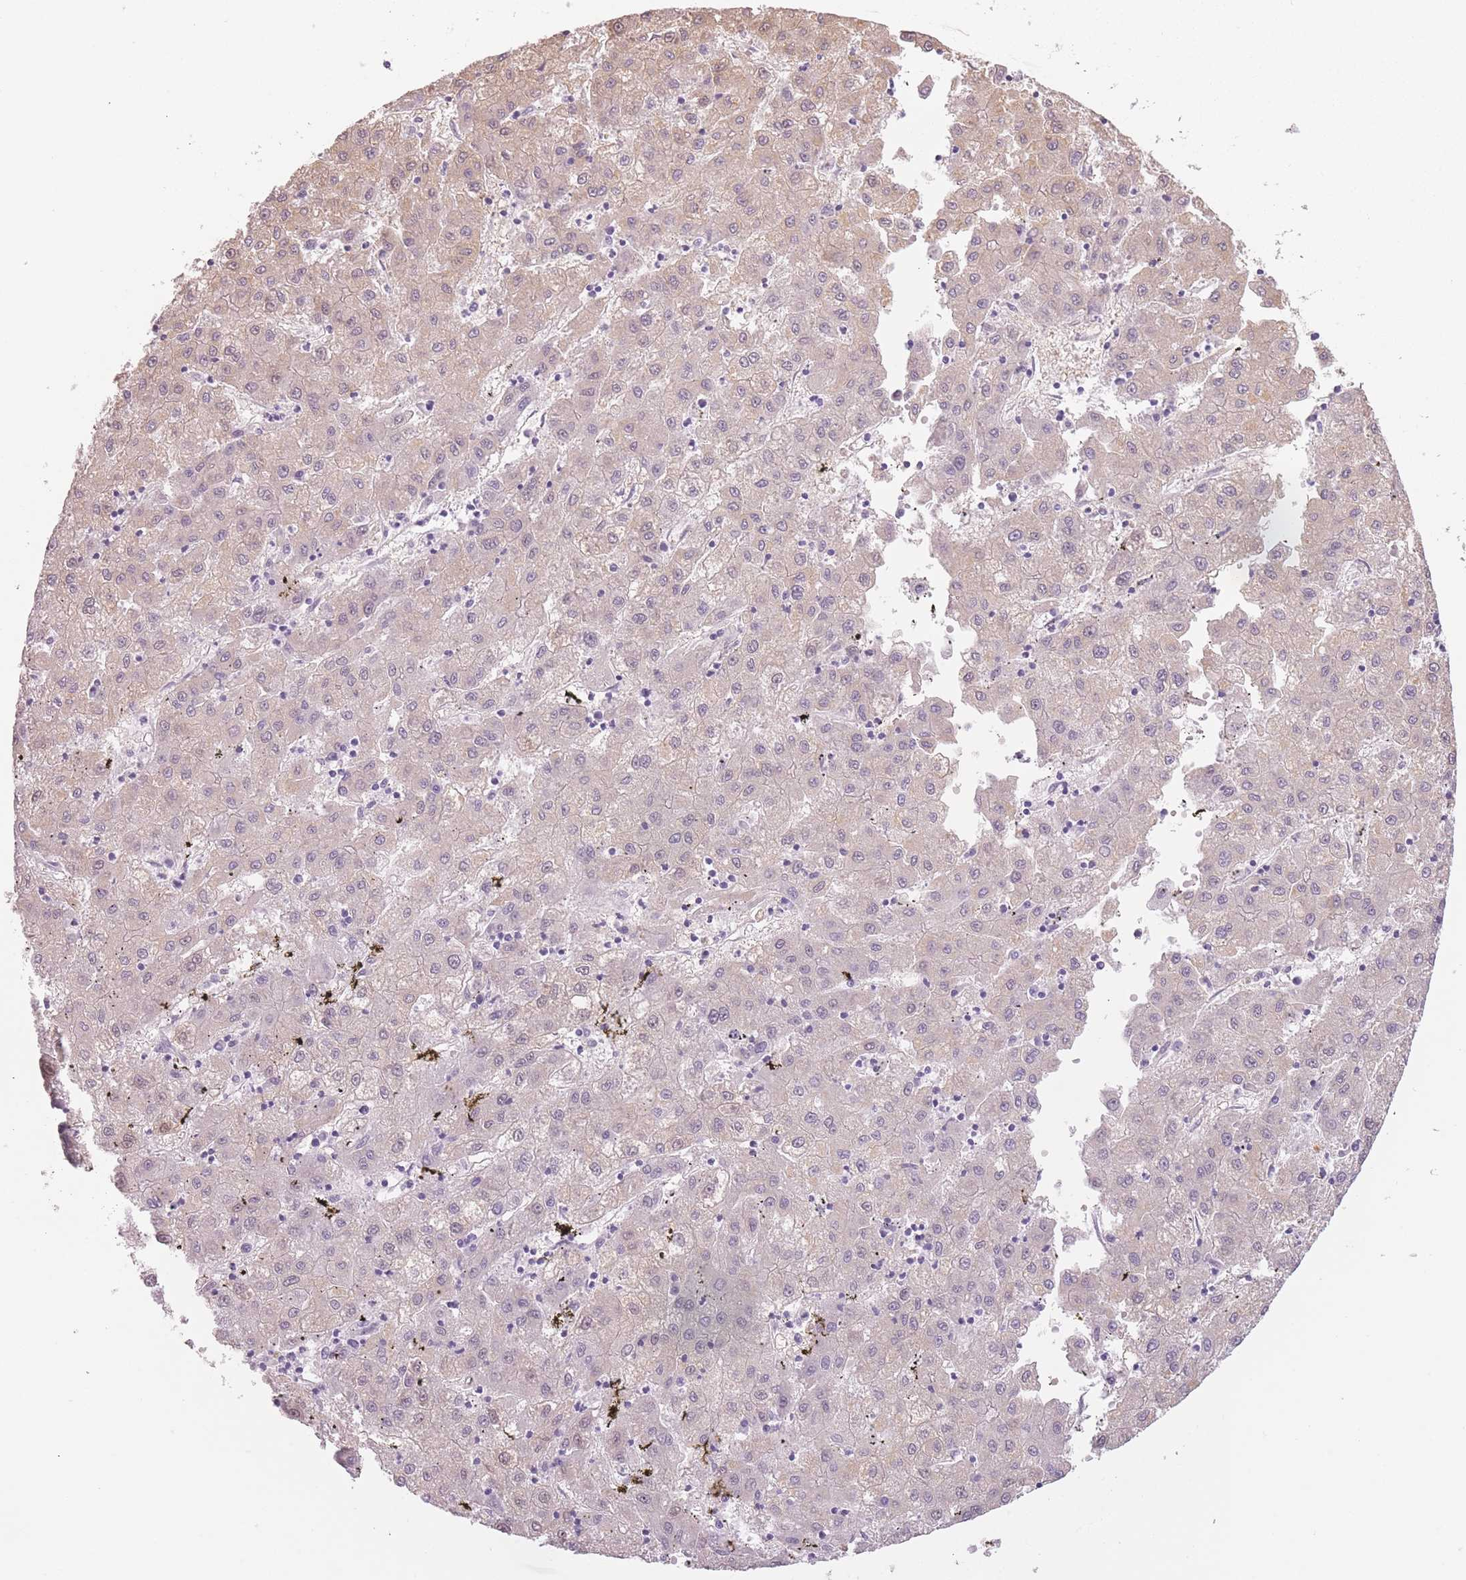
{"staining": {"intensity": "weak", "quantity": "<25%", "location": "cytoplasmic/membranous"}, "tissue": "liver cancer", "cell_type": "Tumor cells", "image_type": "cancer", "snomed": [{"axis": "morphology", "description": "Carcinoma, Hepatocellular, NOS"}, {"axis": "topography", "description": "Liver"}], "caption": "The image demonstrates no staining of tumor cells in hepatocellular carcinoma (liver). (DAB IHC with hematoxylin counter stain).", "gene": "TMEM236", "patient": {"sex": "male", "age": 72}}